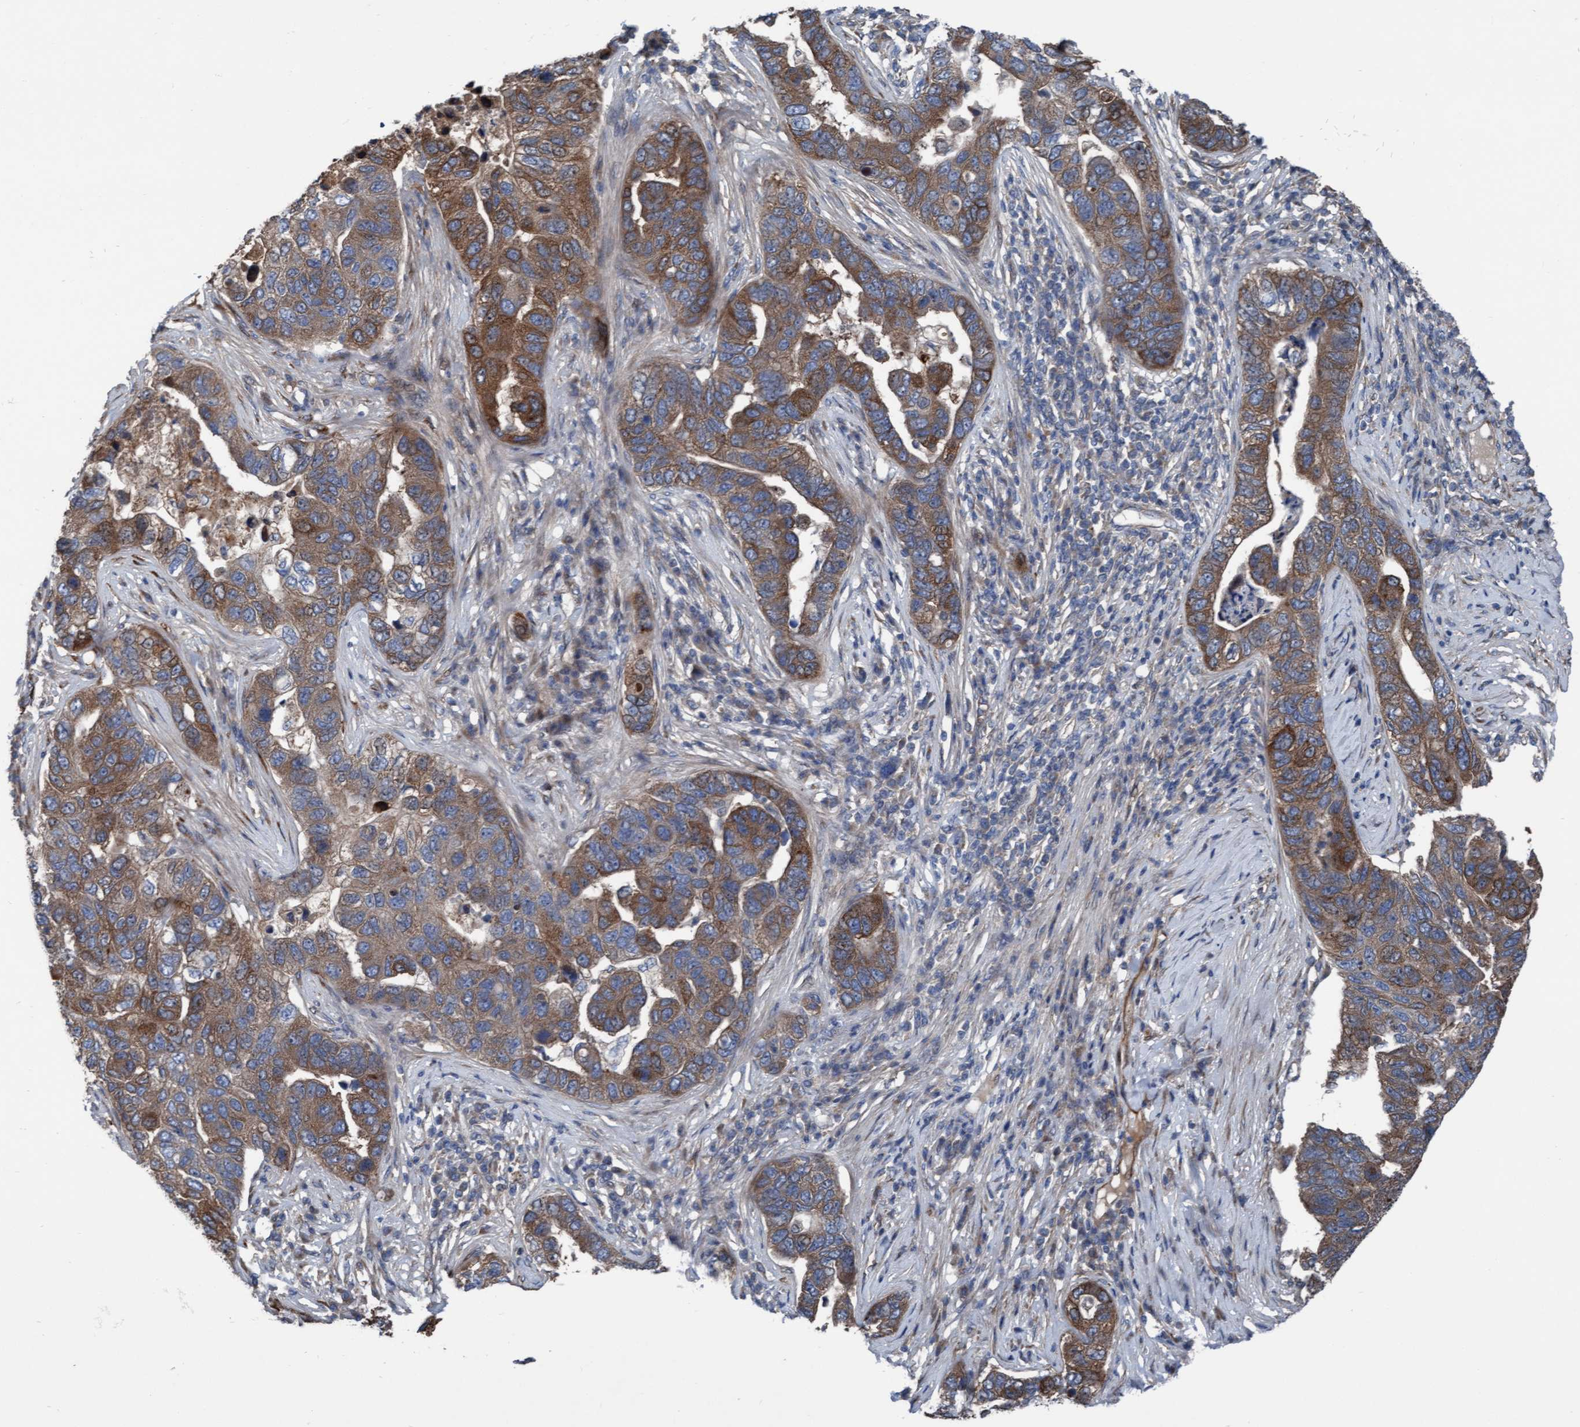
{"staining": {"intensity": "moderate", "quantity": ">75%", "location": "cytoplasmic/membranous"}, "tissue": "pancreatic cancer", "cell_type": "Tumor cells", "image_type": "cancer", "snomed": [{"axis": "morphology", "description": "Adenocarcinoma, NOS"}, {"axis": "topography", "description": "Pancreas"}], "caption": "Approximately >75% of tumor cells in pancreatic cancer (adenocarcinoma) show moderate cytoplasmic/membranous protein staining as visualized by brown immunohistochemical staining.", "gene": "KLHL26", "patient": {"sex": "female", "age": 61}}